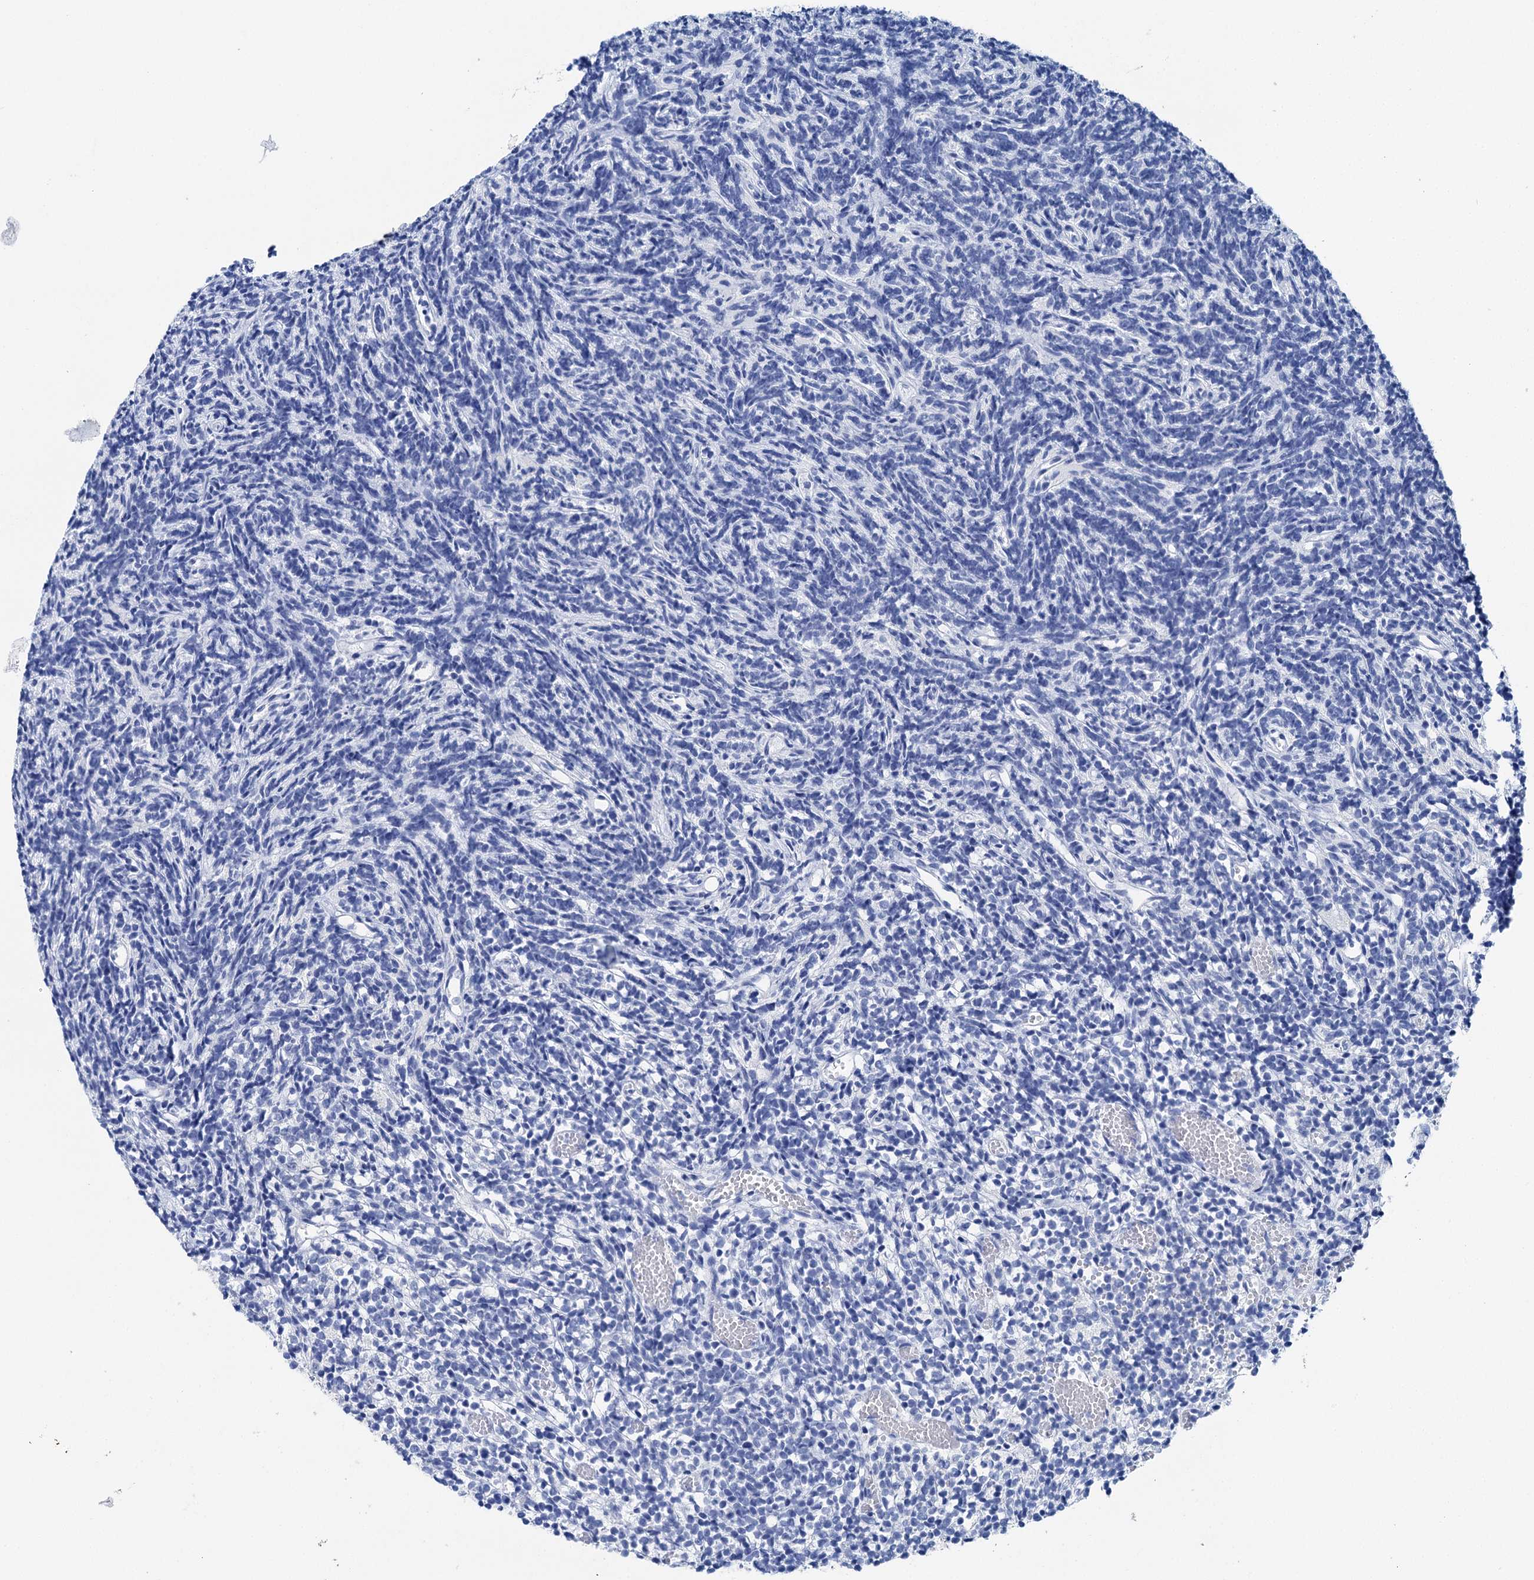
{"staining": {"intensity": "negative", "quantity": "none", "location": "none"}, "tissue": "glioma", "cell_type": "Tumor cells", "image_type": "cancer", "snomed": [{"axis": "morphology", "description": "Glioma, malignant, Low grade"}, {"axis": "topography", "description": "Brain"}], "caption": "IHC of glioma shows no positivity in tumor cells.", "gene": "BRINP1", "patient": {"sex": "female", "age": 1}}